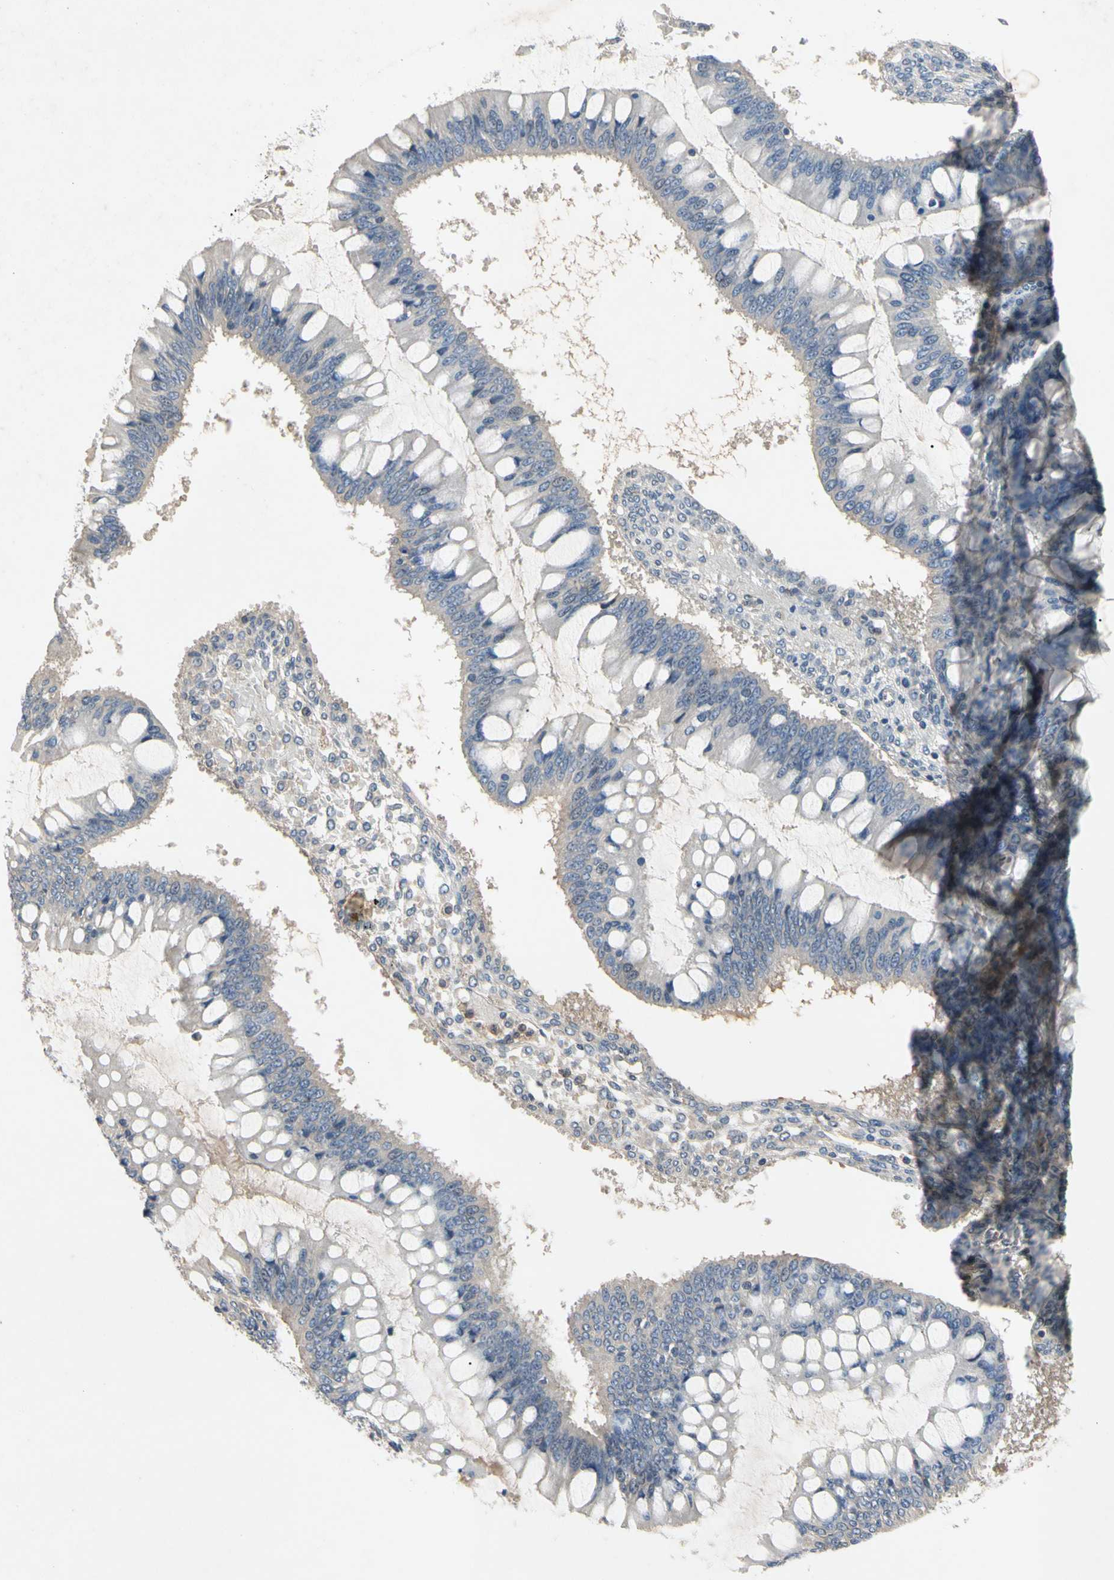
{"staining": {"intensity": "negative", "quantity": "none", "location": "none"}, "tissue": "ovarian cancer", "cell_type": "Tumor cells", "image_type": "cancer", "snomed": [{"axis": "morphology", "description": "Cystadenocarcinoma, mucinous, NOS"}, {"axis": "topography", "description": "Ovary"}], "caption": "Tumor cells show no significant expression in ovarian cancer.", "gene": "CRTAC1", "patient": {"sex": "female", "age": 73}}